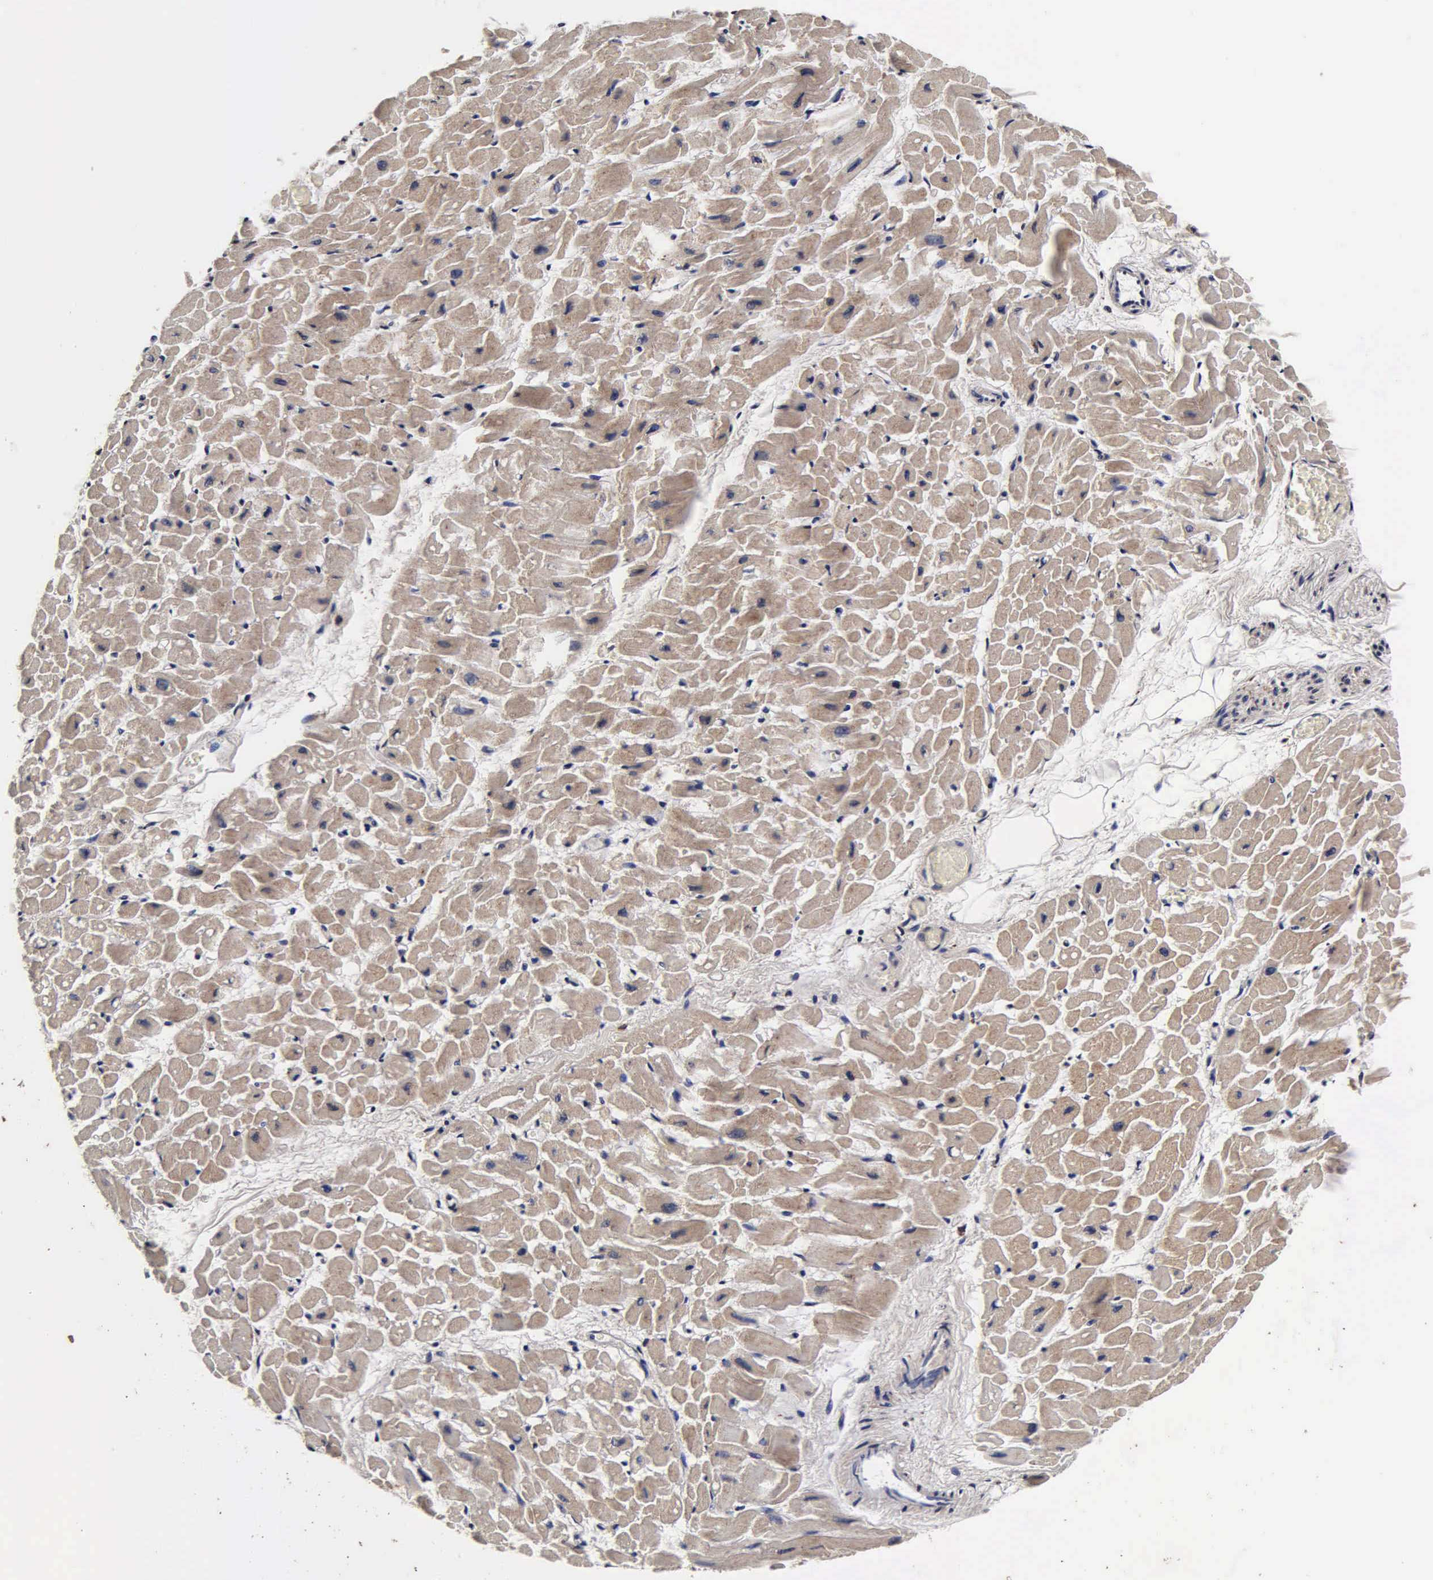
{"staining": {"intensity": "strong", "quantity": ">75%", "location": "cytoplasmic/membranous"}, "tissue": "heart muscle", "cell_type": "Cardiomyocytes", "image_type": "normal", "snomed": [{"axis": "morphology", "description": "Normal tissue, NOS"}, {"axis": "topography", "description": "Heart"}], "caption": "Heart muscle stained with IHC demonstrates strong cytoplasmic/membranous positivity in about >75% of cardiomyocytes.", "gene": "CST3", "patient": {"sex": "male", "age": 45}}